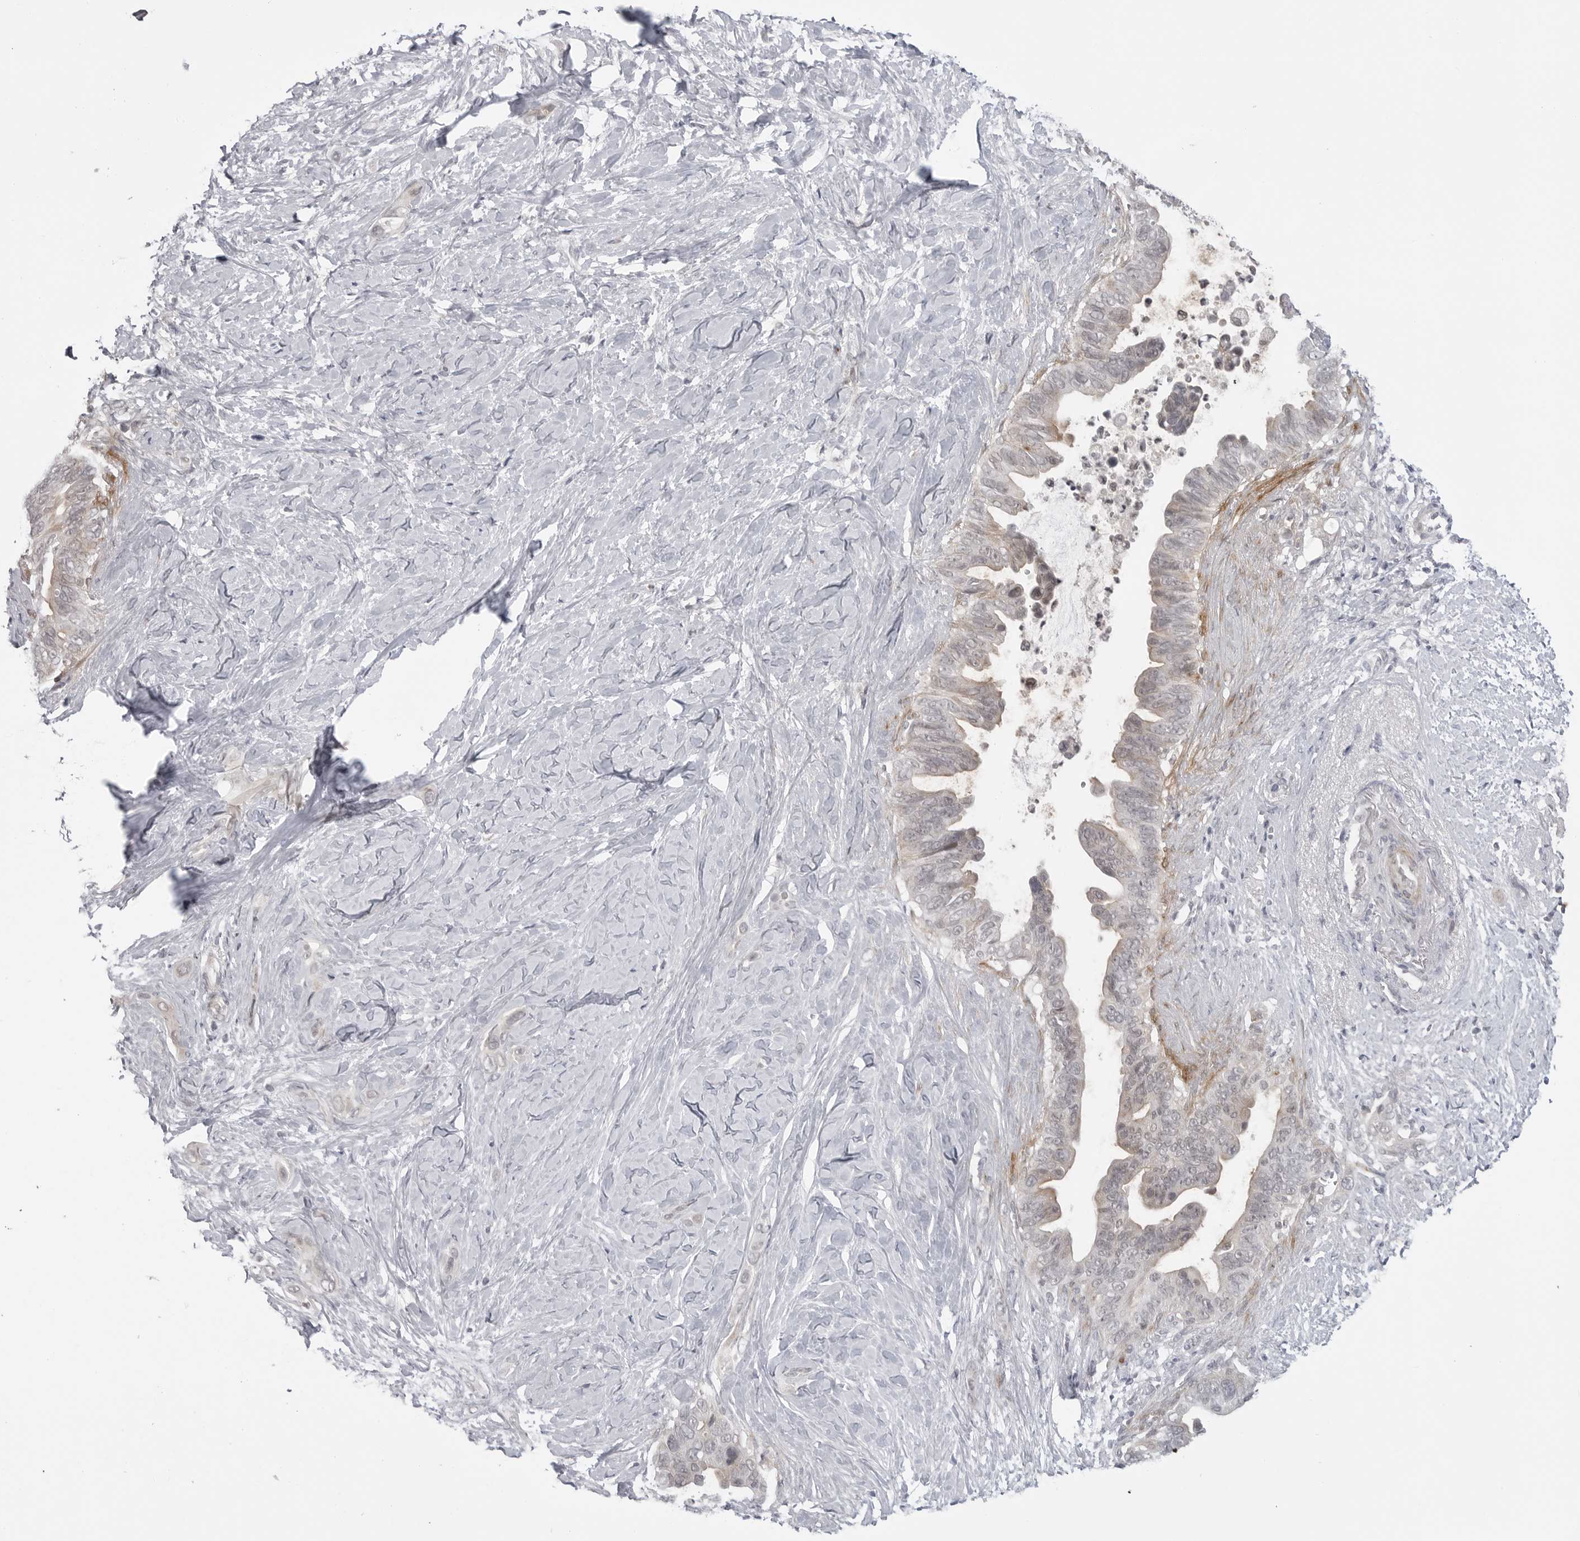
{"staining": {"intensity": "weak", "quantity": "<25%", "location": "cytoplasmic/membranous"}, "tissue": "pancreatic cancer", "cell_type": "Tumor cells", "image_type": "cancer", "snomed": [{"axis": "morphology", "description": "Adenocarcinoma, NOS"}, {"axis": "topography", "description": "Pancreas"}], "caption": "A high-resolution micrograph shows IHC staining of pancreatic adenocarcinoma, which exhibits no significant expression in tumor cells.", "gene": "ADAMTS5", "patient": {"sex": "female", "age": 72}}